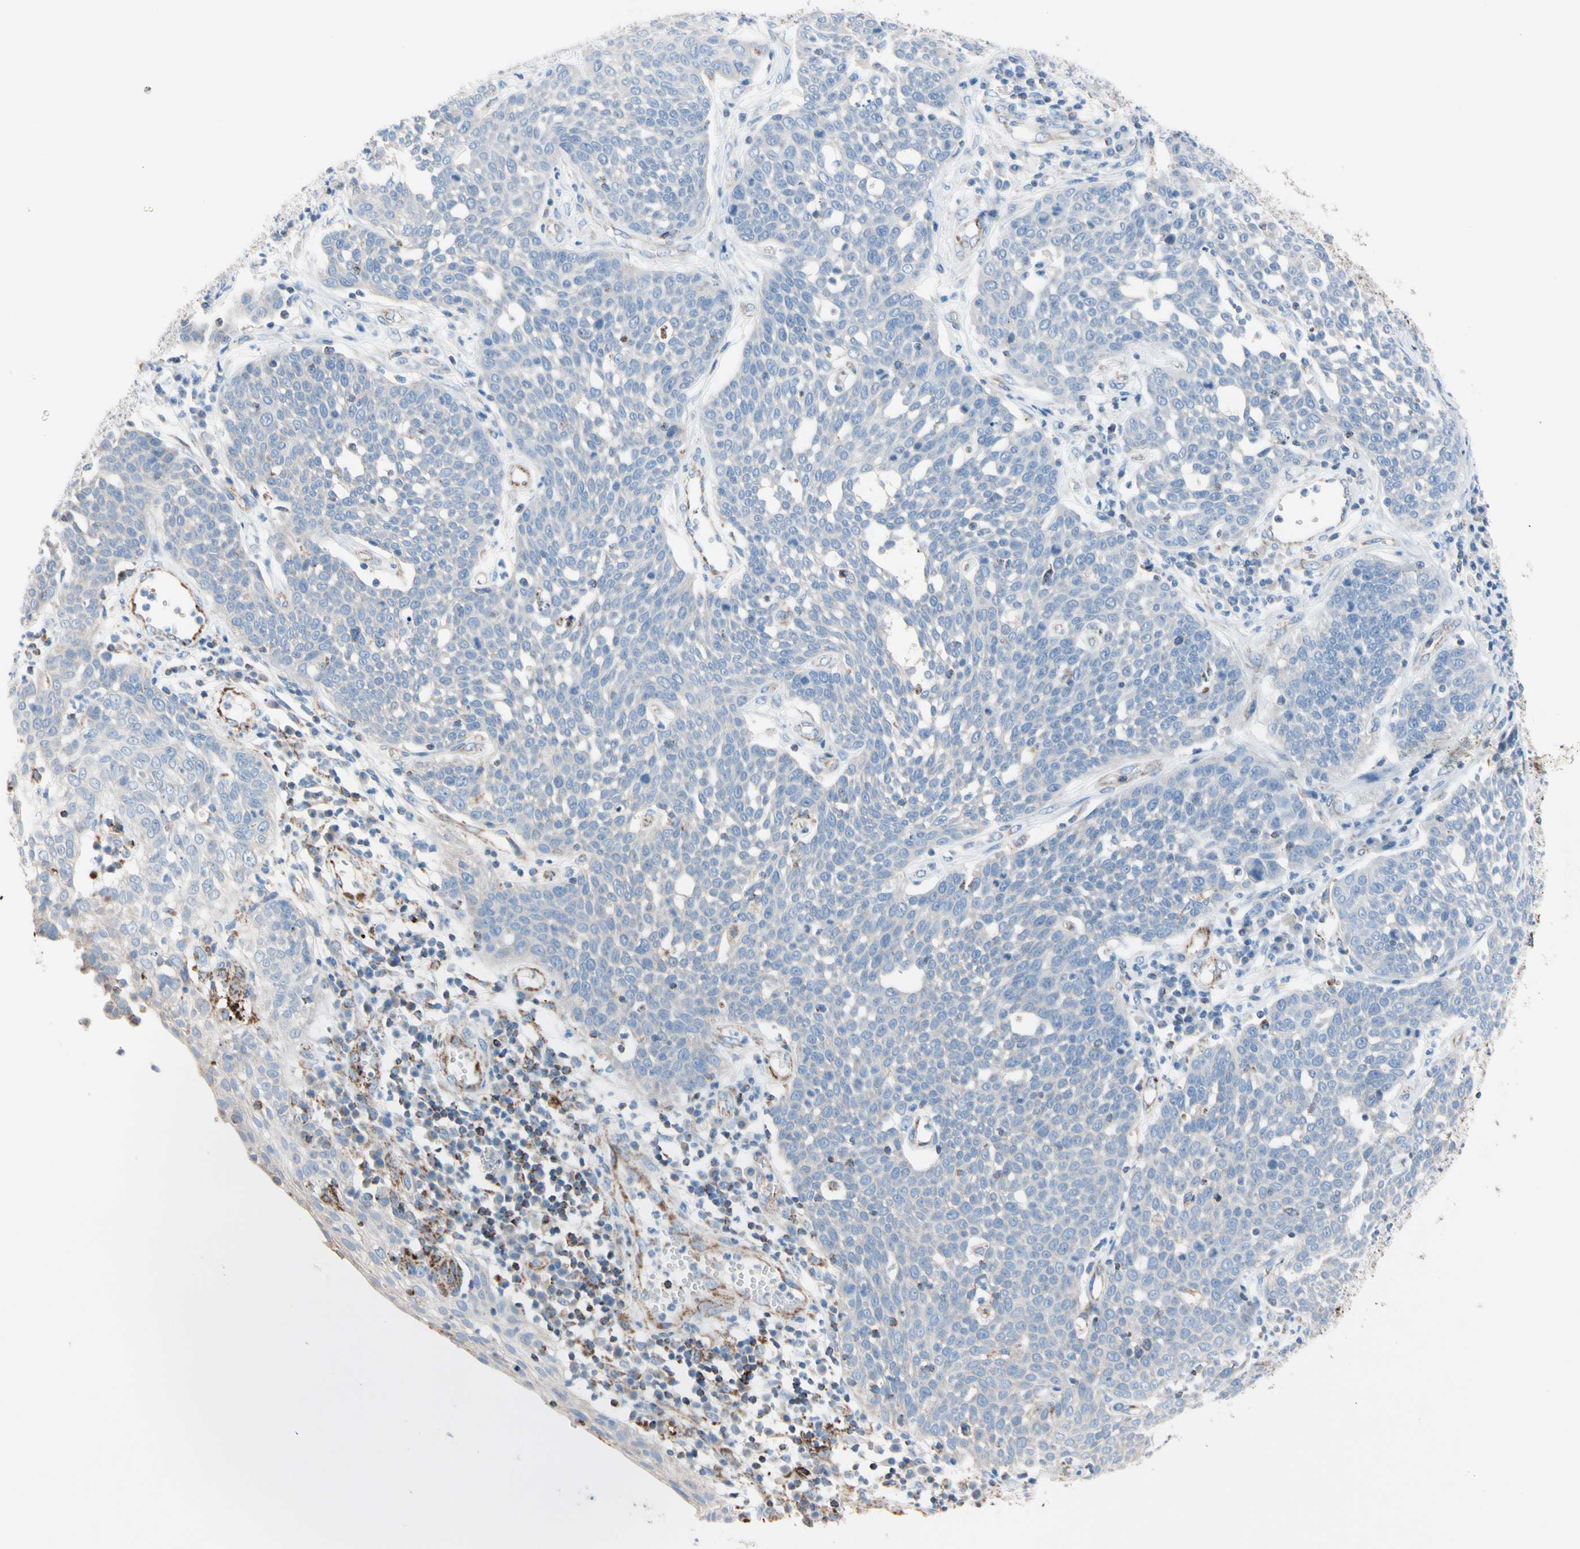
{"staining": {"intensity": "negative", "quantity": "none", "location": "none"}, "tissue": "cervical cancer", "cell_type": "Tumor cells", "image_type": "cancer", "snomed": [{"axis": "morphology", "description": "Squamous cell carcinoma, NOS"}, {"axis": "topography", "description": "Cervix"}], "caption": "This is a micrograph of immunohistochemistry staining of cervical cancer, which shows no positivity in tumor cells.", "gene": "HK1", "patient": {"sex": "female", "age": 34}}